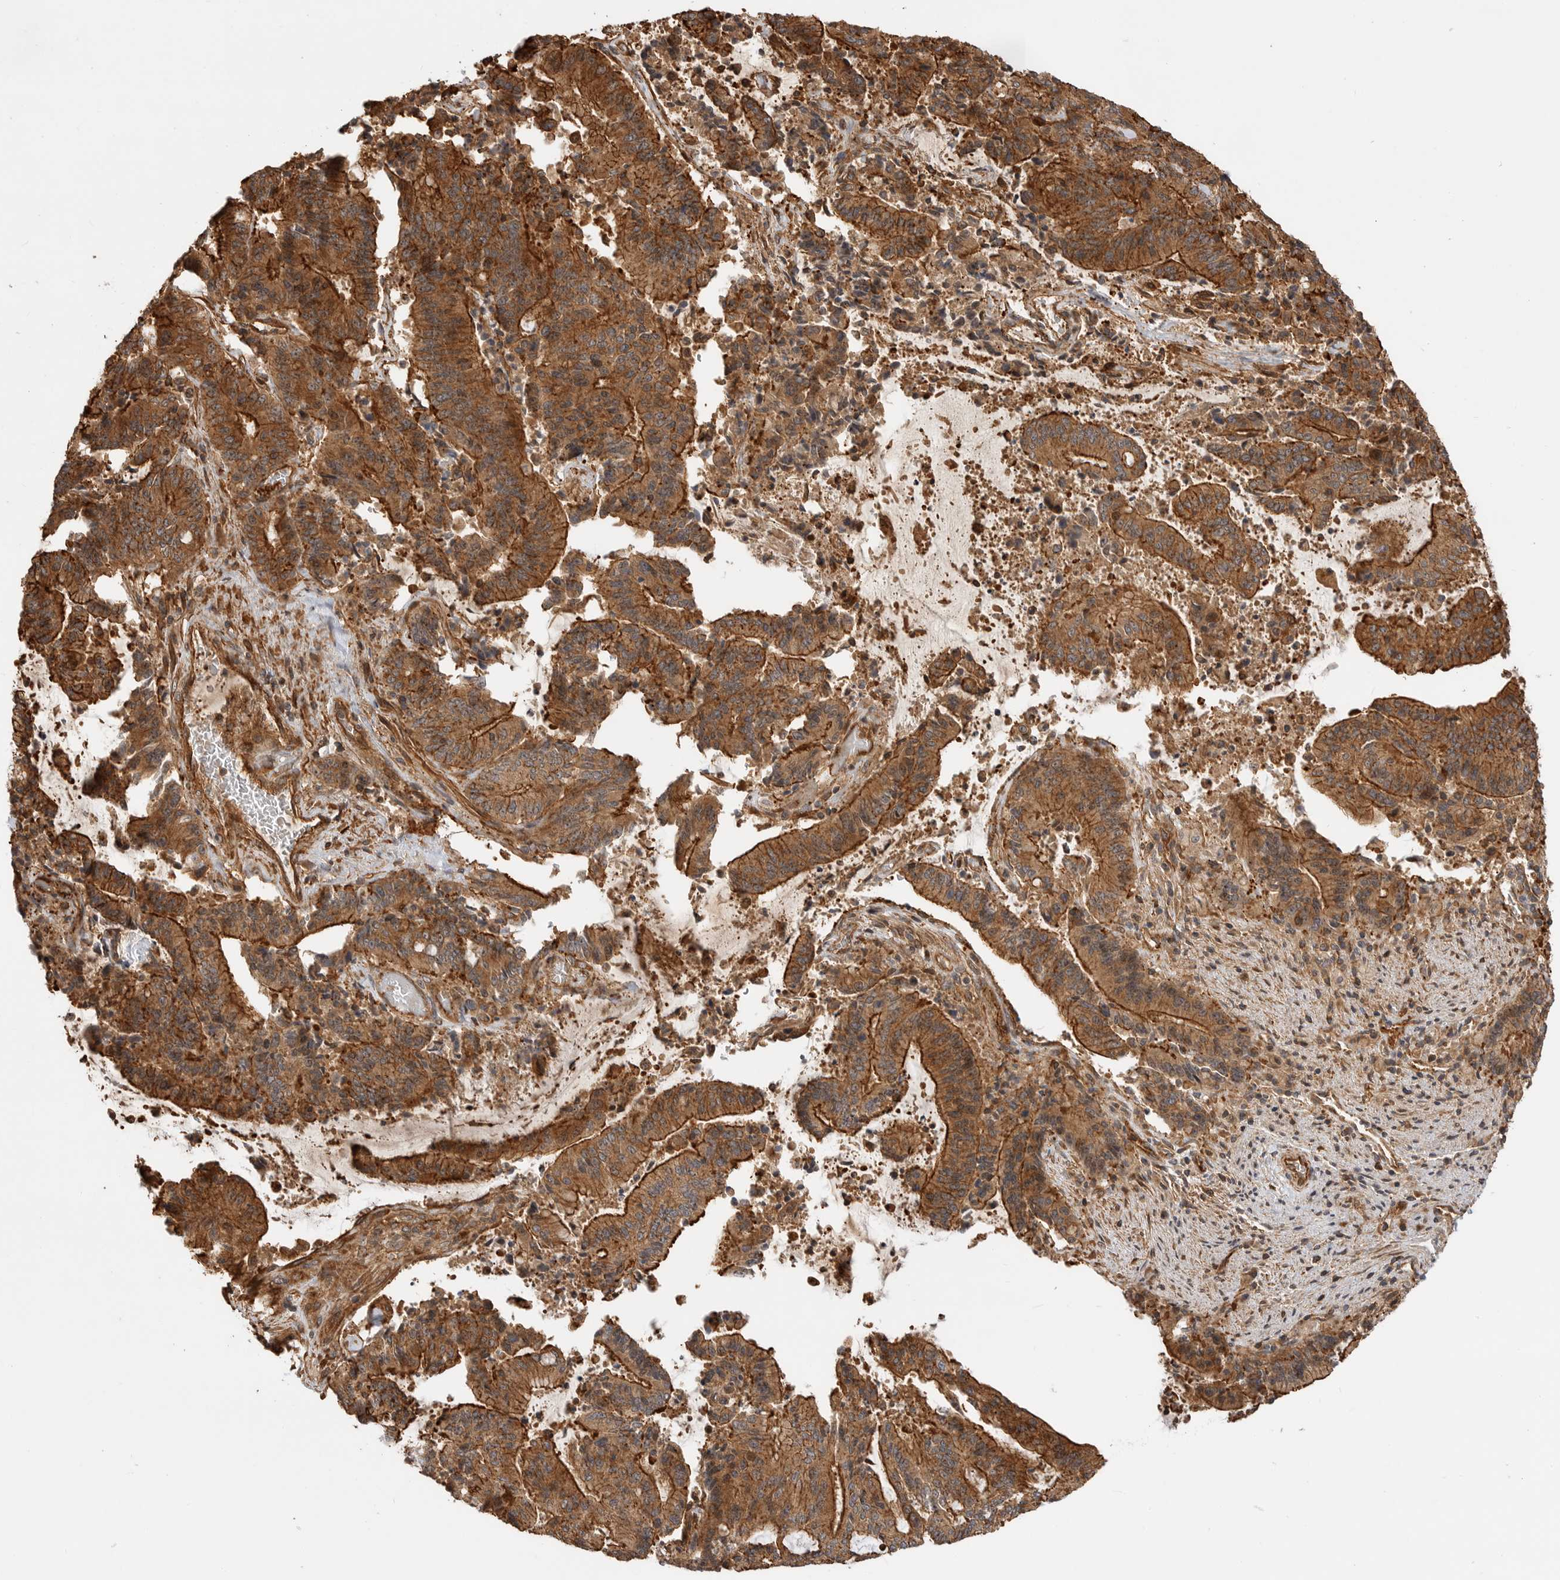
{"staining": {"intensity": "strong", "quantity": ">75%", "location": "cytoplasmic/membranous"}, "tissue": "liver cancer", "cell_type": "Tumor cells", "image_type": "cancer", "snomed": [{"axis": "morphology", "description": "Normal tissue, NOS"}, {"axis": "morphology", "description": "Cholangiocarcinoma"}, {"axis": "topography", "description": "Liver"}, {"axis": "topography", "description": "Peripheral nerve tissue"}], "caption": "Liver cholangiocarcinoma stained for a protein (brown) reveals strong cytoplasmic/membranous positive positivity in approximately >75% of tumor cells.", "gene": "GPATCH2", "patient": {"sex": "female", "age": 73}}